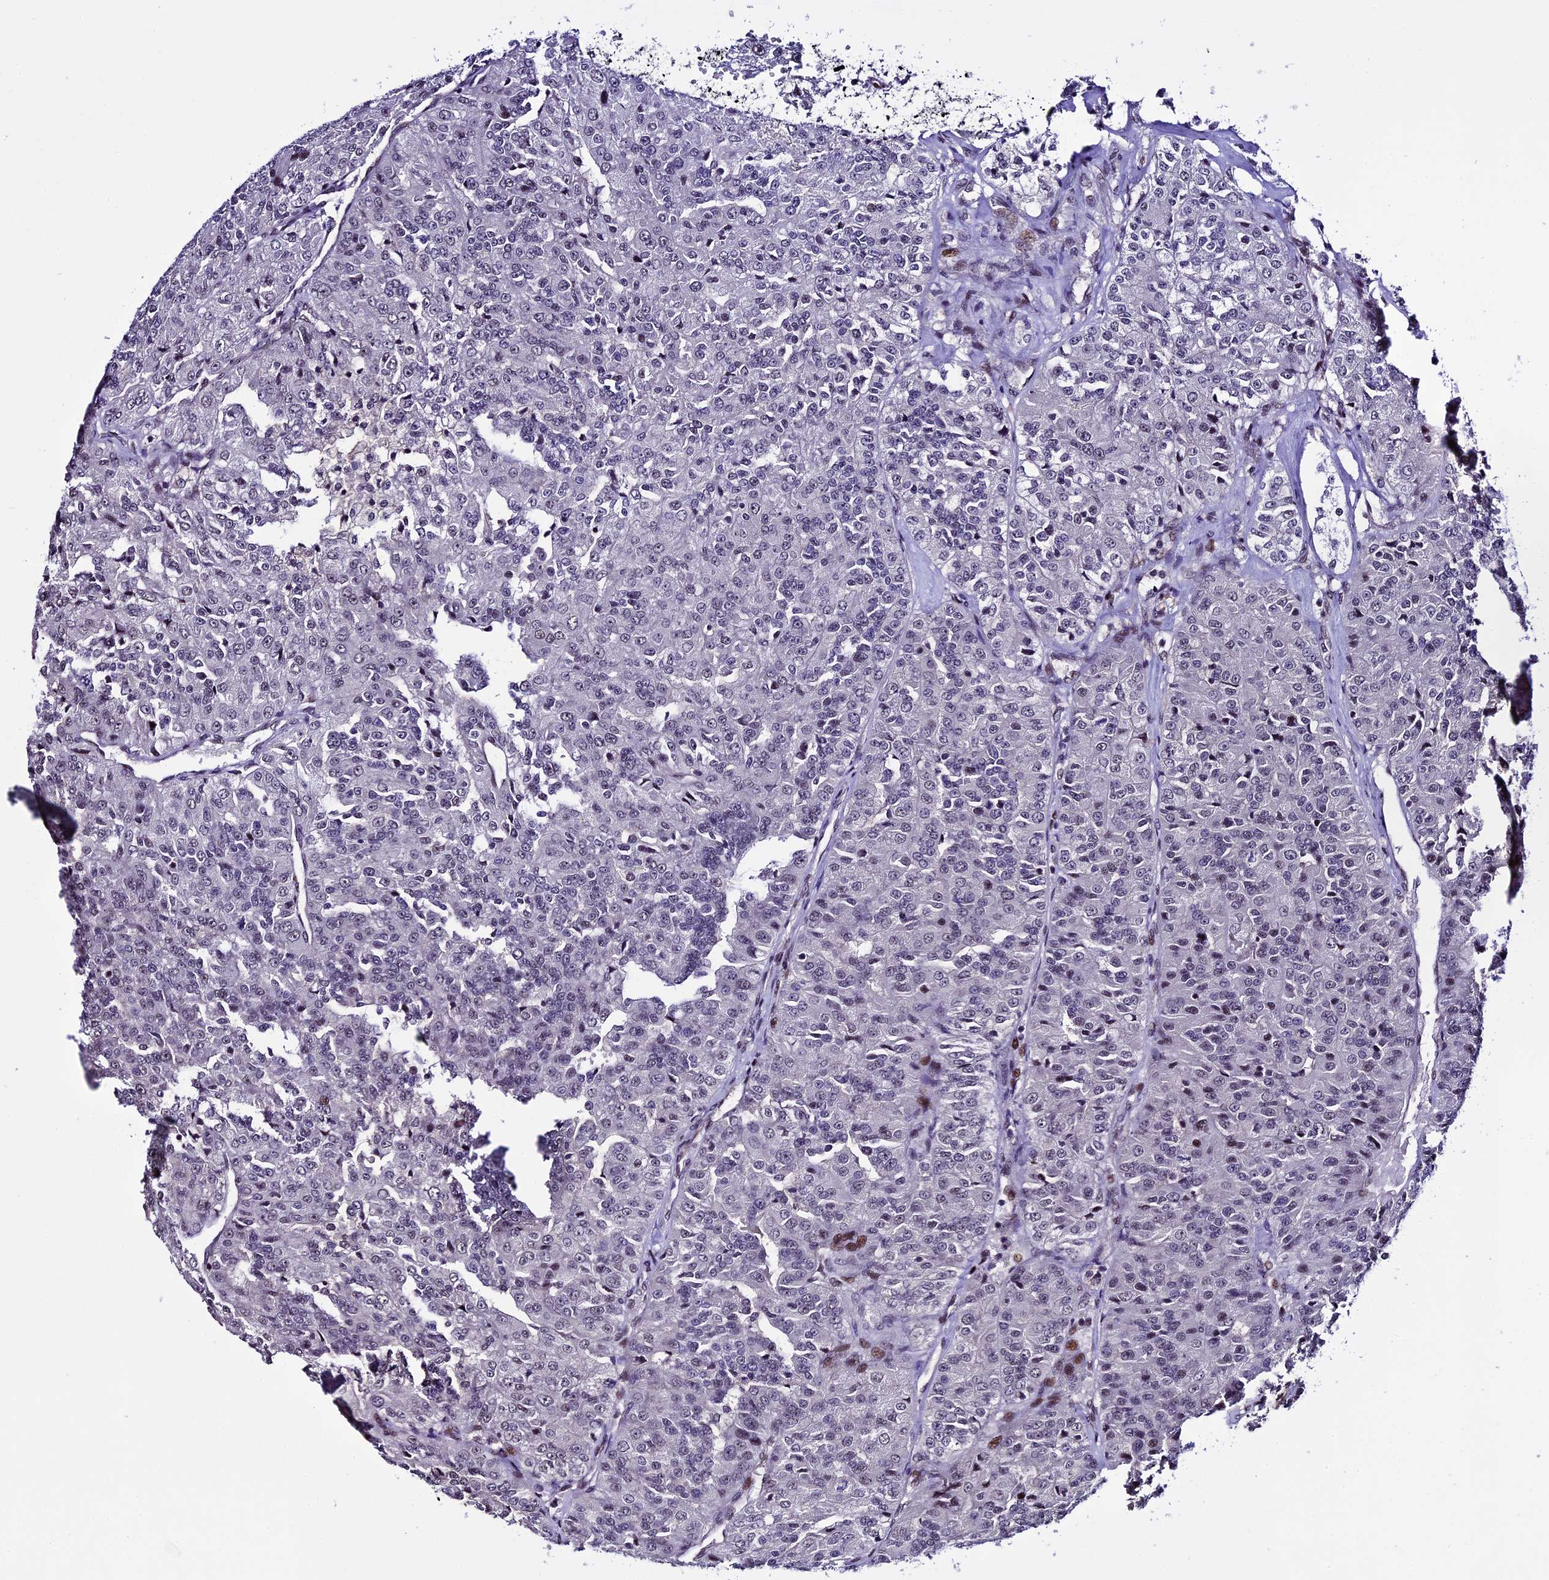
{"staining": {"intensity": "weak", "quantity": "<25%", "location": "nuclear"}, "tissue": "renal cancer", "cell_type": "Tumor cells", "image_type": "cancer", "snomed": [{"axis": "morphology", "description": "Adenocarcinoma, NOS"}, {"axis": "topography", "description": "Kidney"}], "caption": "High magnification brightfield microscopy of renal cancer (adenocarcinoma) stained with DAB (3,3'-diaminobenzidine) (brown) and counterstained with hematoxylin (blue): tumor cells show no significant expression.", "gene": "TCP11L2", "patient": {"sex": "female", "age": 63}}